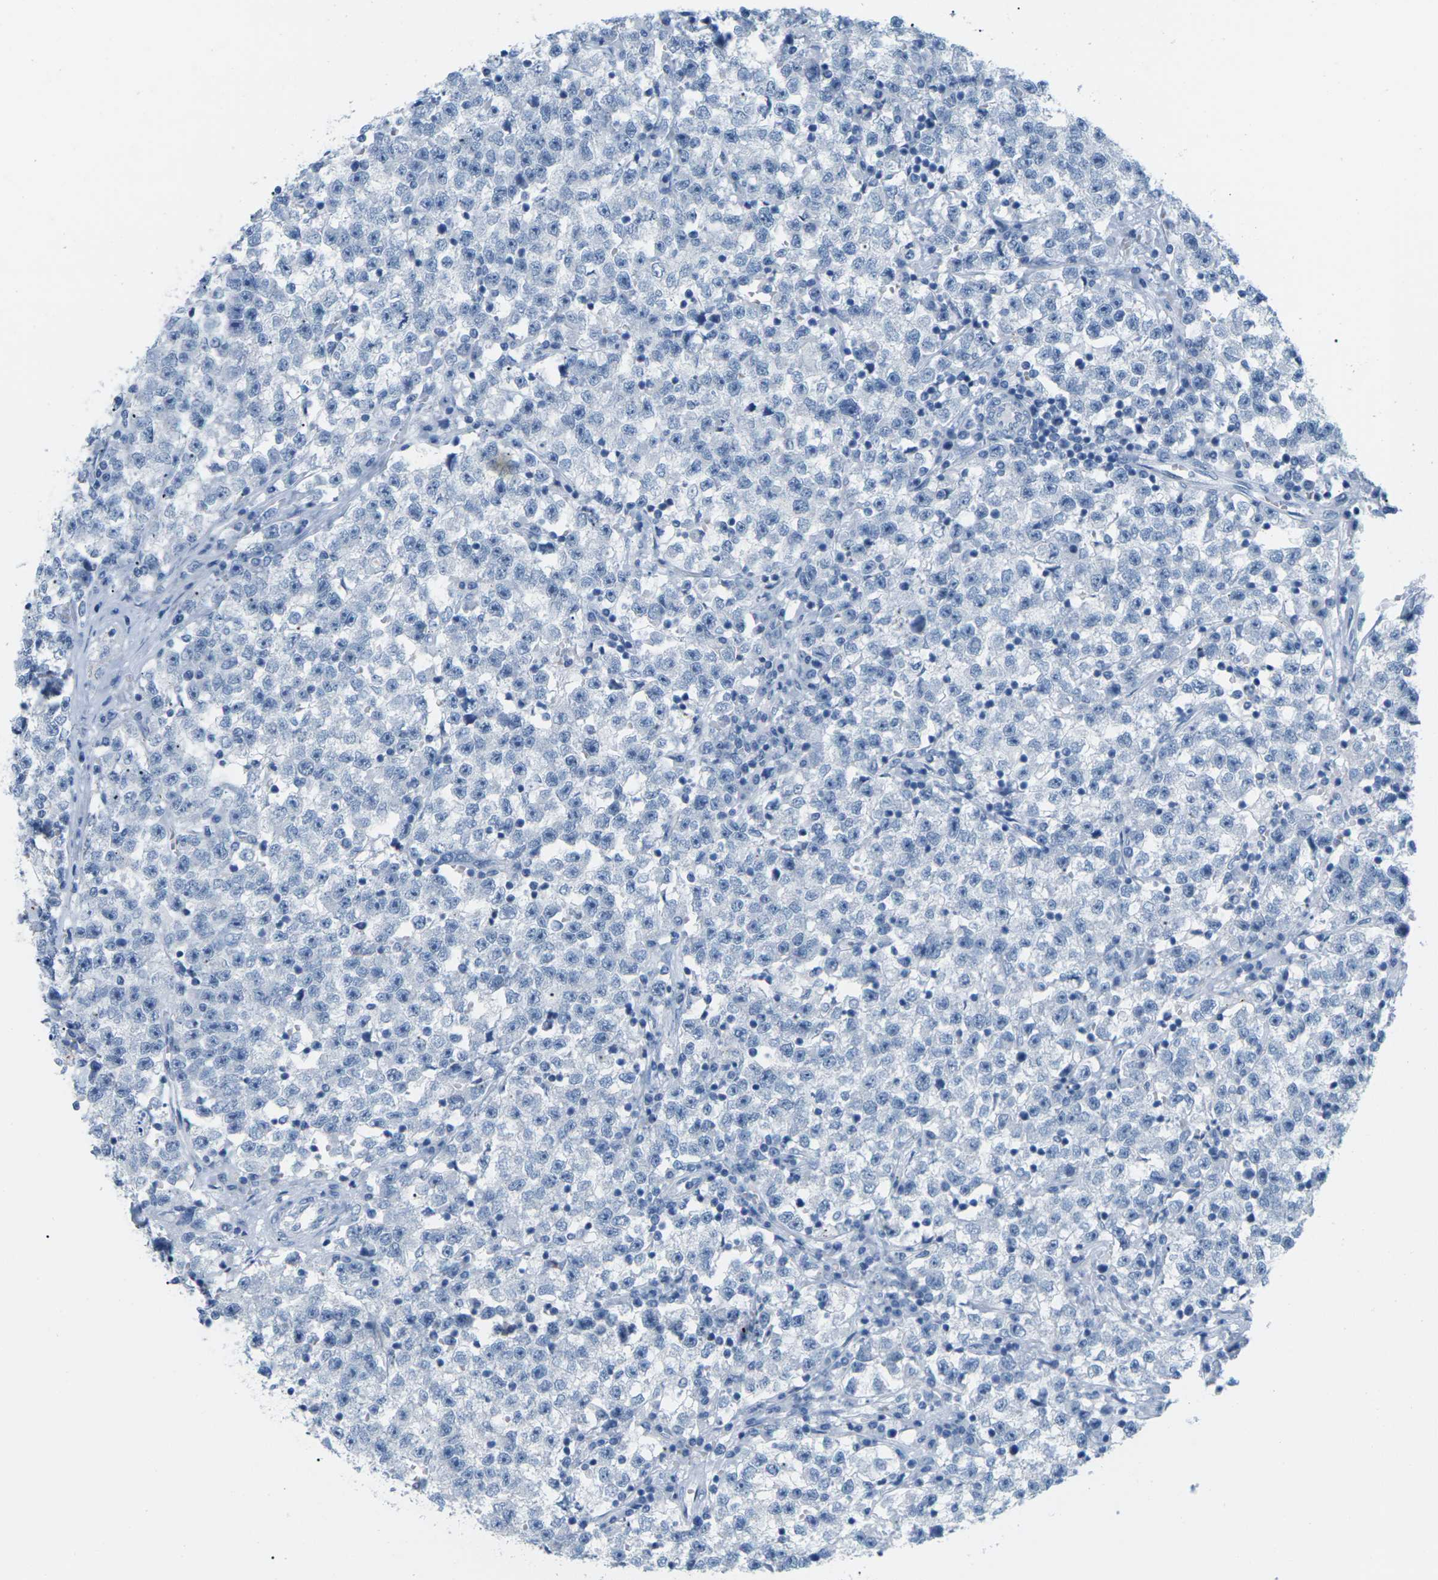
{"staining": {"intensity": "negative", "quantity": "none", "location": "none"}, "tissue": "testis cancer", "cell_type": "Tumor cells", "image_type": "cancer", "snomed": [{"axis": "morphology", "description": "Seminoma, NOS"}, {"axis": "topography", "description": "Testis"}], "caption": "There is no significant staining in tumor cells of testis cancer (seminoma).", "gene": "SLC12A1", "patient": {"sex": "male", "age": 22}}